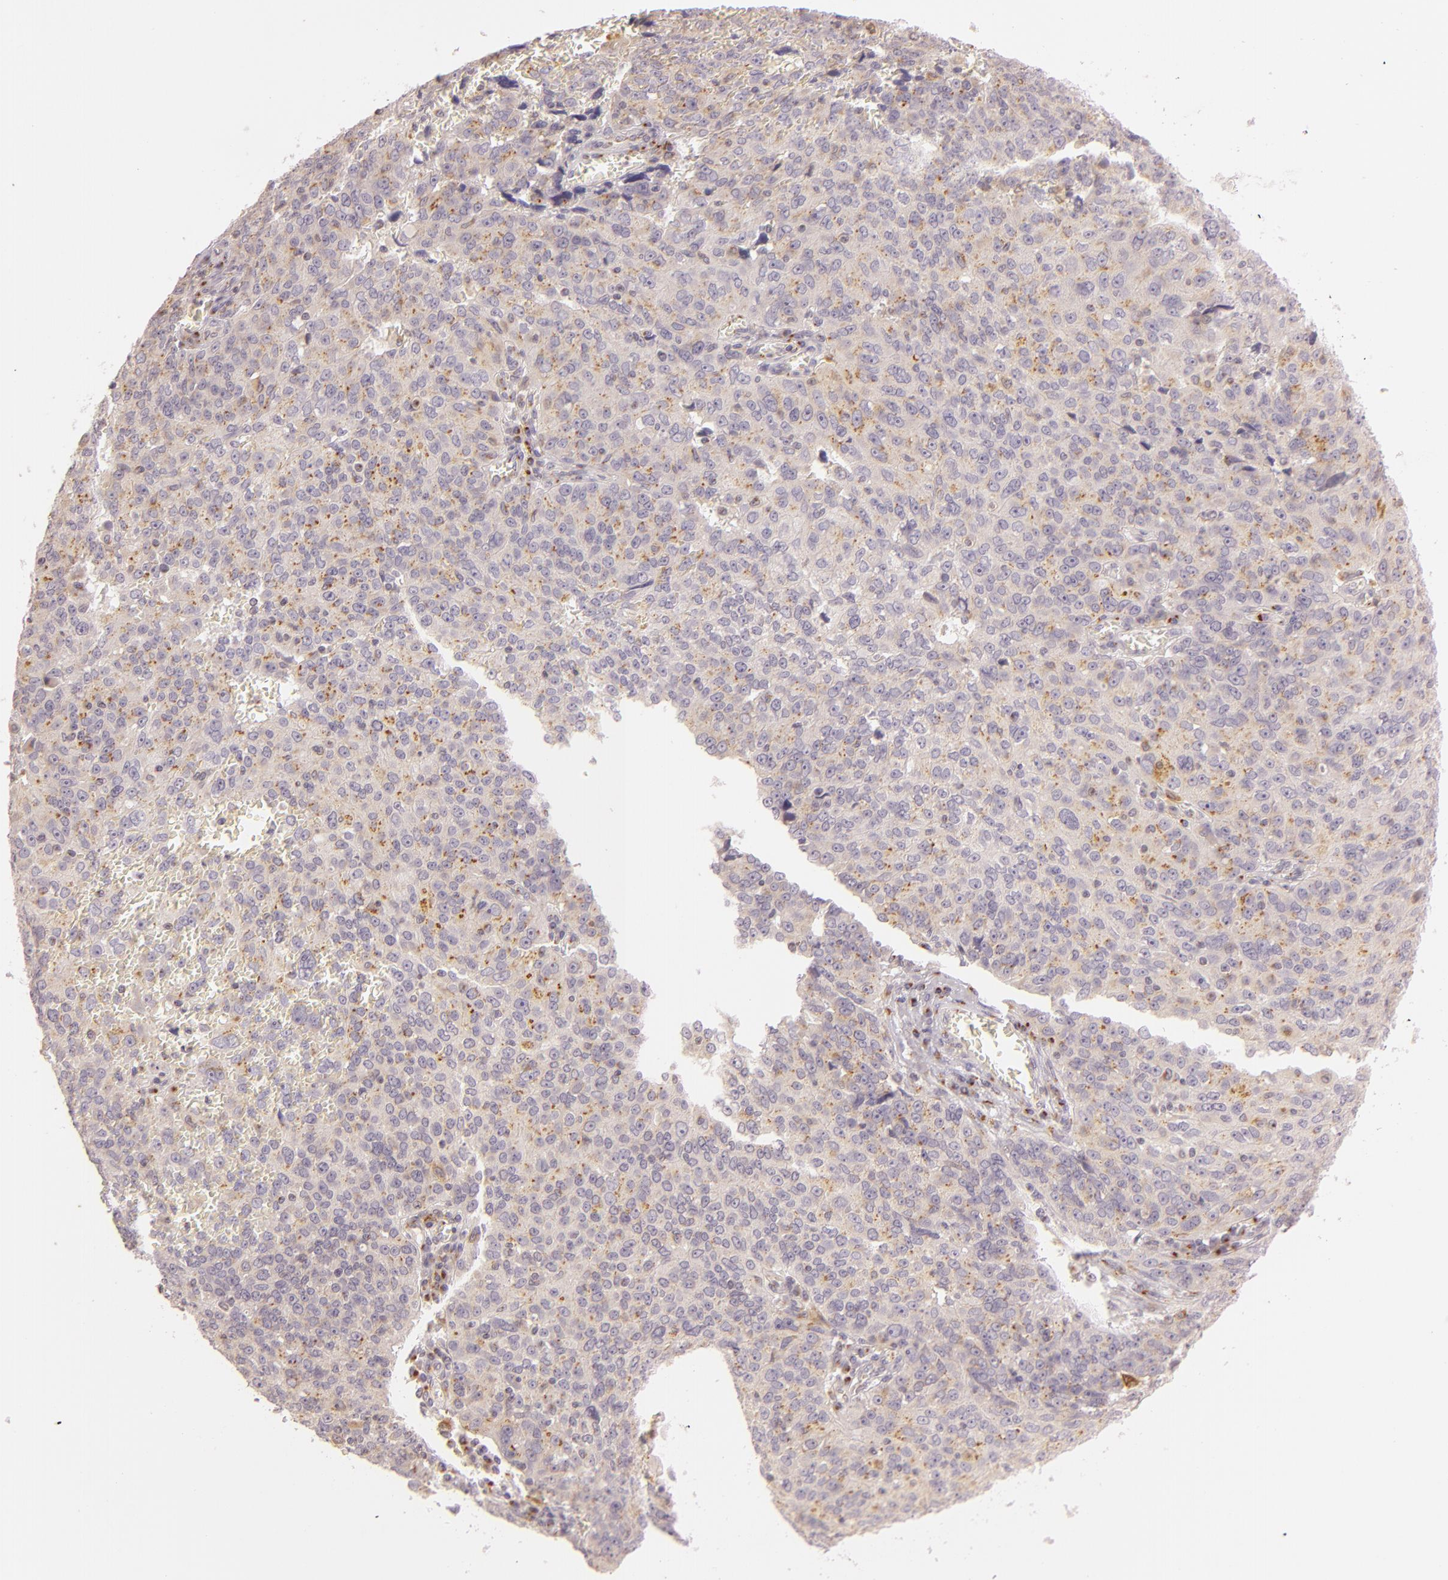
{"staining": {"intensity": "weak", "quantity": ">75%", "location": "cytoplasmic/membranous"}, "tissue": "ovarian cancer", "cell_type": "Tumor cells", "image_type": "cancer", "snomed": [{"axis": "morphology", "description": "Carcinoma, endometroid"}, {"axis": "topography", "description": "Ovary"}], "caption": "About >75% of tumor cells in human ovarian cancer (endometroid carcinoma) demonstrate weak cytoplasmic/membranous protein staining as visualized by brown immunohistochemical staining.", "gene": "LGMN", "patient": {"sex": "female", "age": 75}}